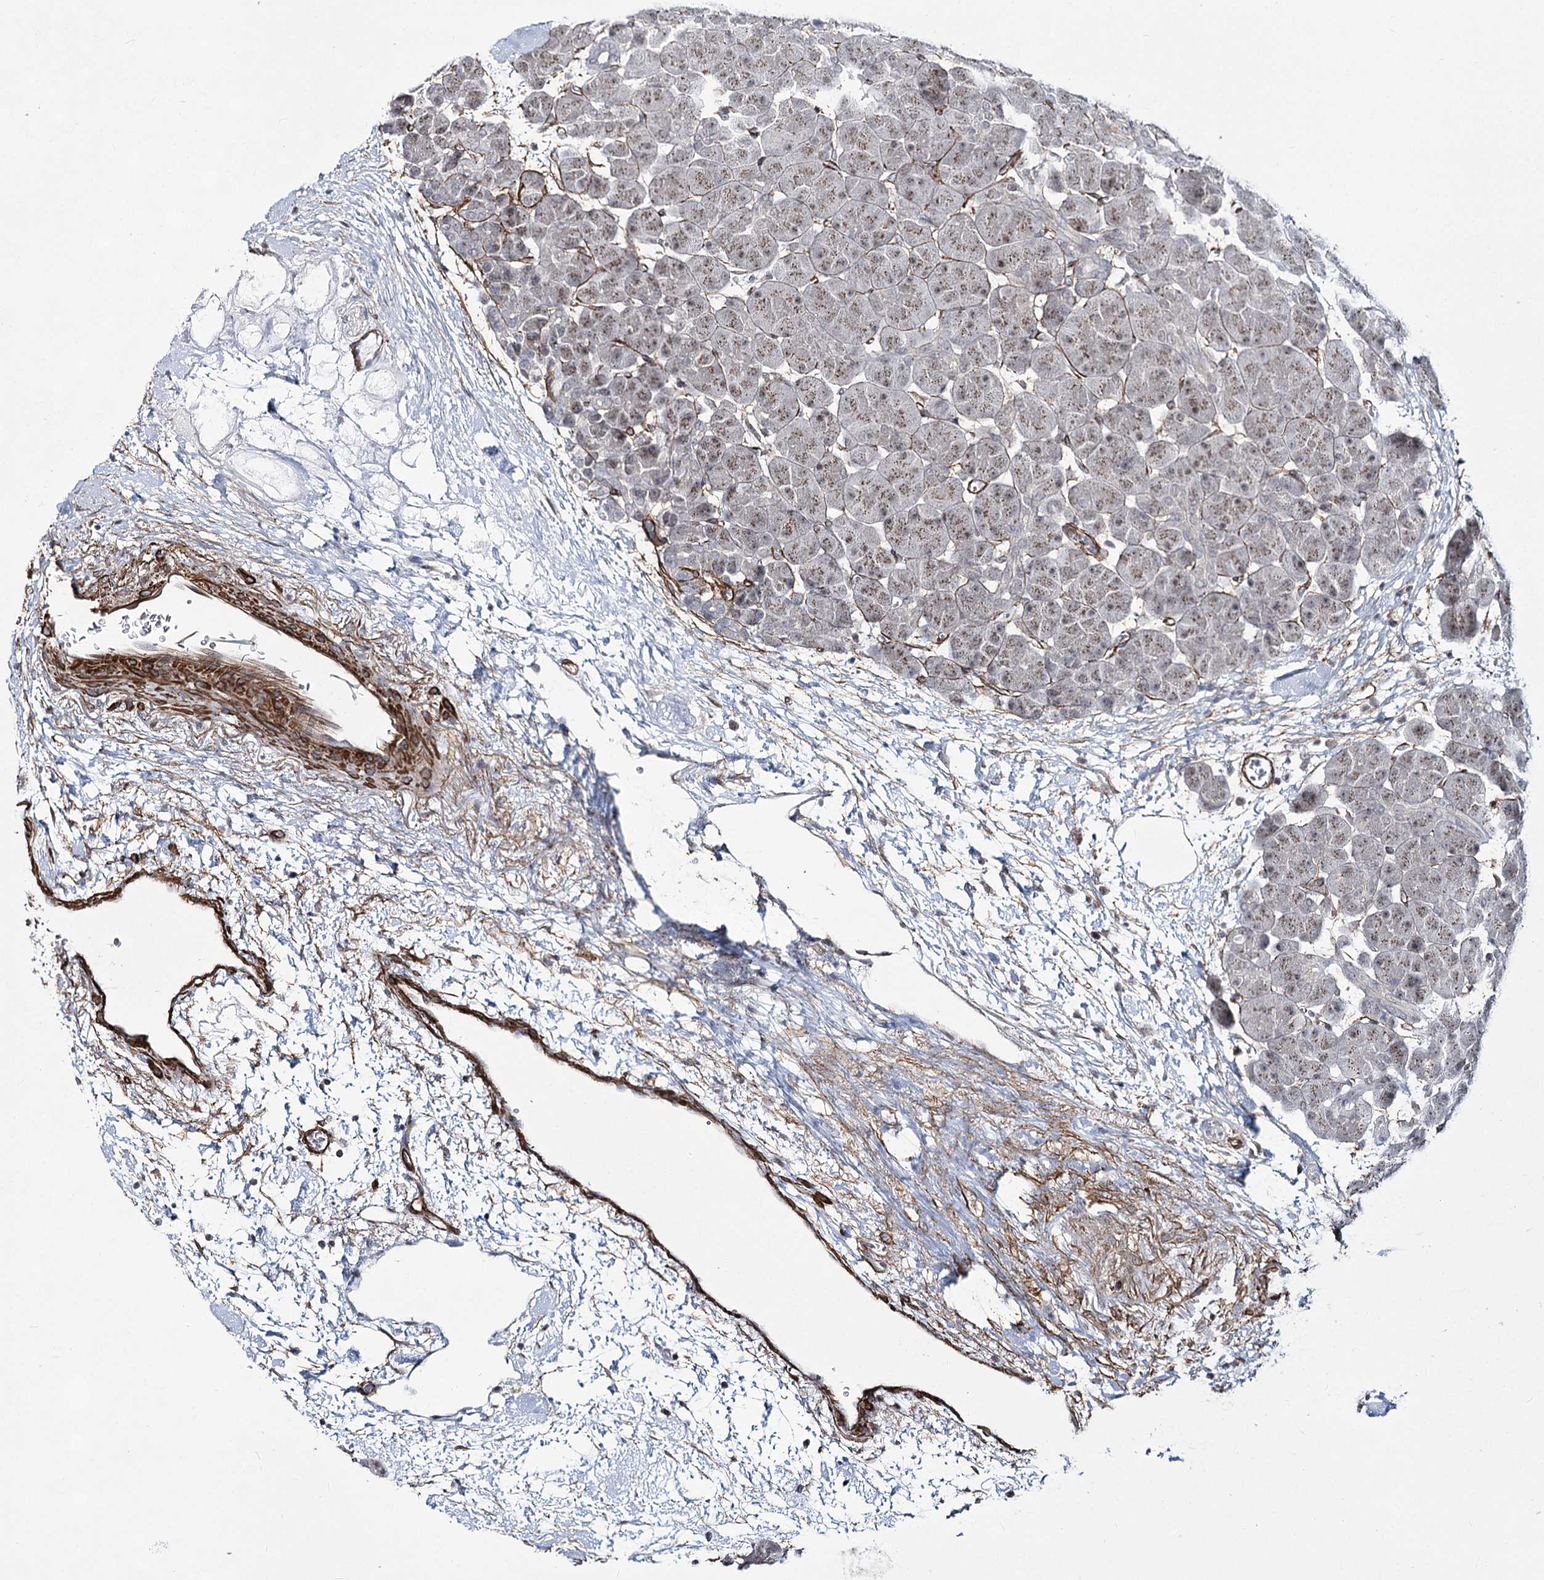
{"staining": {"intensity": "weak", "quantity": ">75%", "location": "cytoplasmic/membranous,nuclear"}, "tissue": "pancreas", "cell_type": "Exocrine glandular cells", "image_type": "normal", "snomed": [{"axis": "morphology", "description": "Normal tissue, NOS"}, {"axis": "topography", "description": "Pancreas"}], "caption": "Benign pancreas reveals weak cytoplasmic/membranous,nuclear positivity in about >75% of exocrine glandular cells.", "gene": "CWF19L1", "patient": {"sex": "male", "age": 66}}